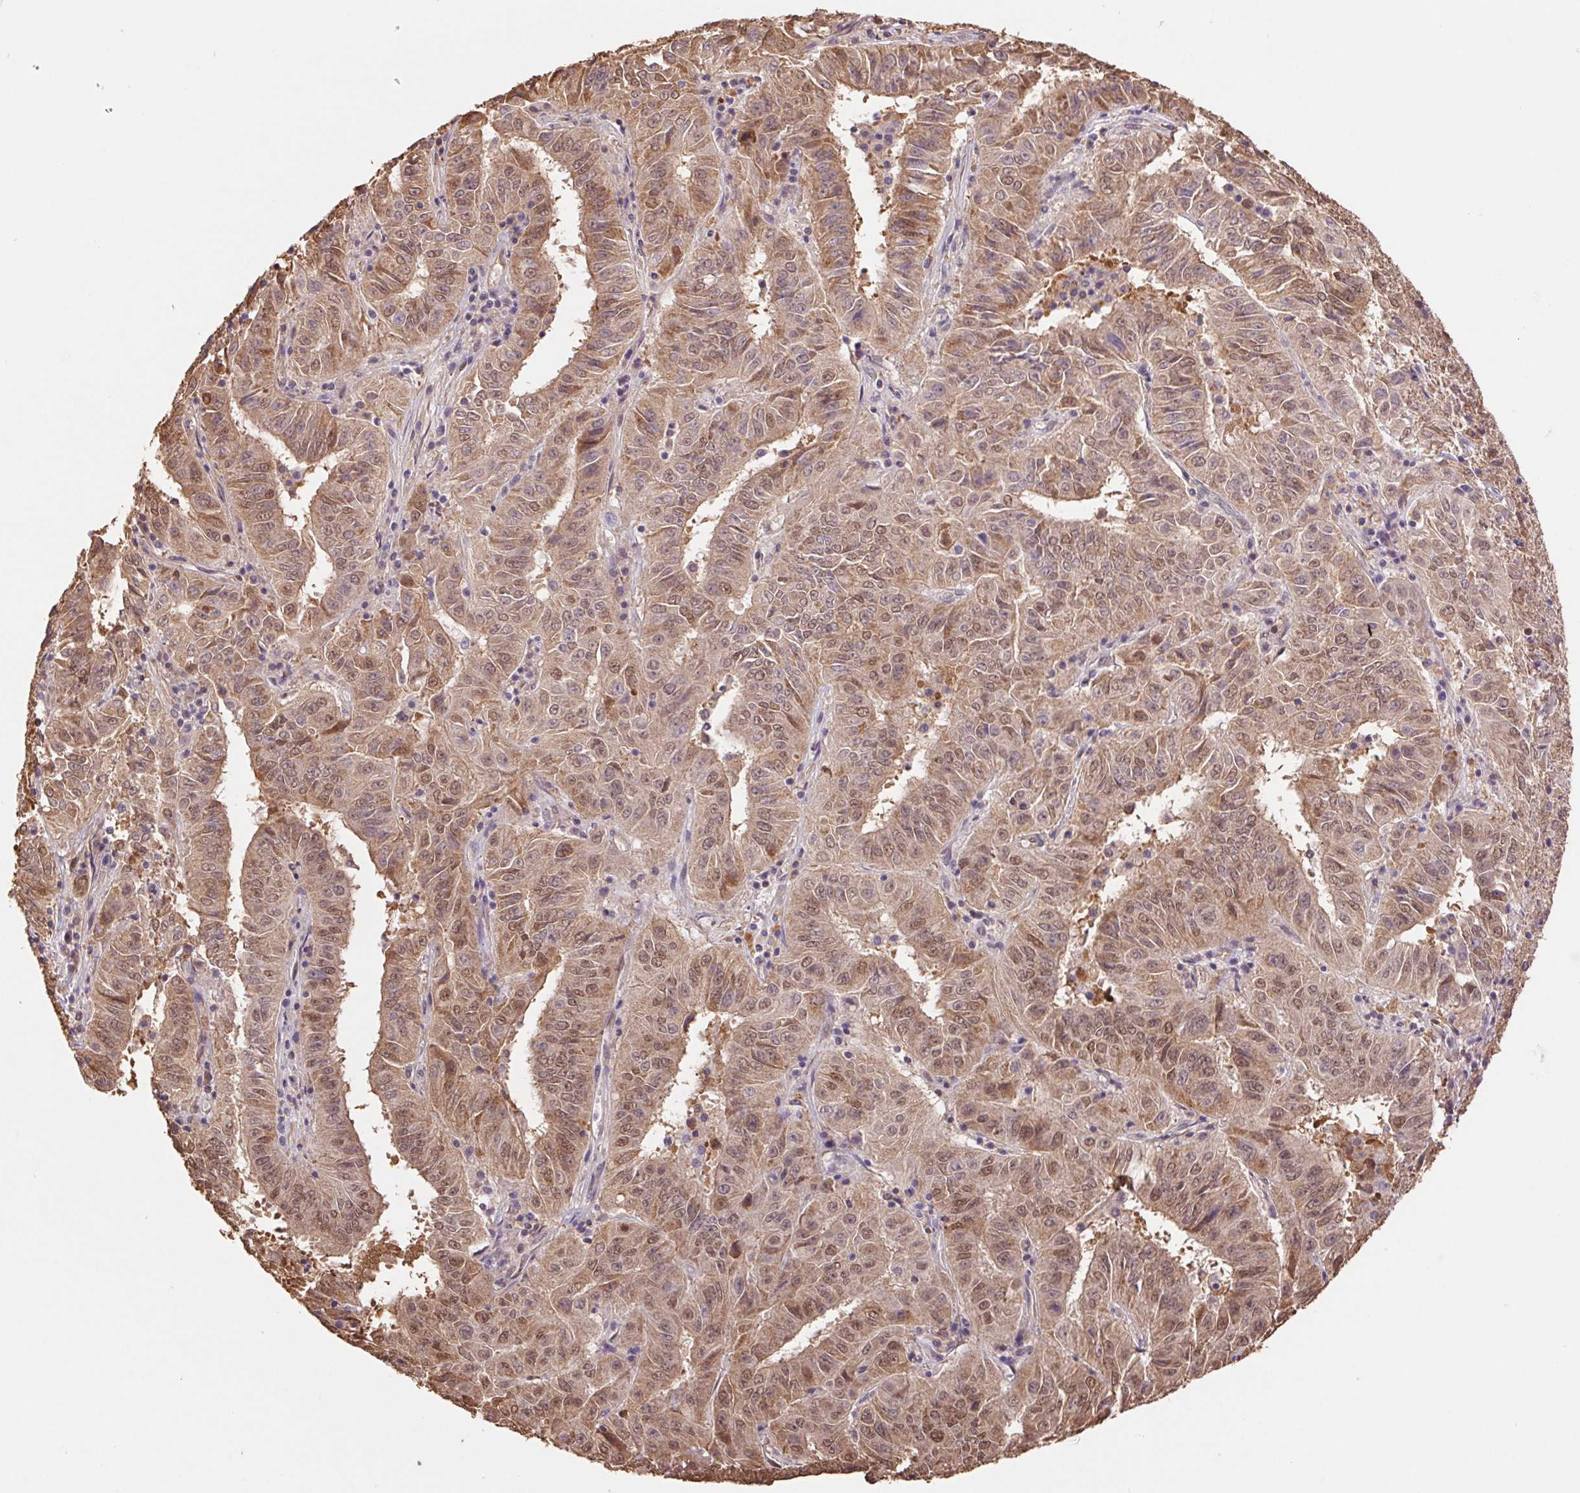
{"staining": {"intensity": "moderate", "quantity": ">75%", "location": "cytoplasmic/membranous,nuclear"}, "tissue": "pancreatic cancer", "cell_type": "Tumor cells", "image_type": "cancer", "snomed": [{"axis": "morphology", "description": "Adenocarcinoma, NOS"}, {"axis": "topography", "description": "Pancreas"}], "caption": "Adenocarcinoma (pancreatic) stained with a brown dye demonstrates moderate cytoplasmic/membranous and nuclear positive positivity in approximately >75% of tumor cells.", "gene": "CUTA", "patient": {"sex": "male", "age": 63}}